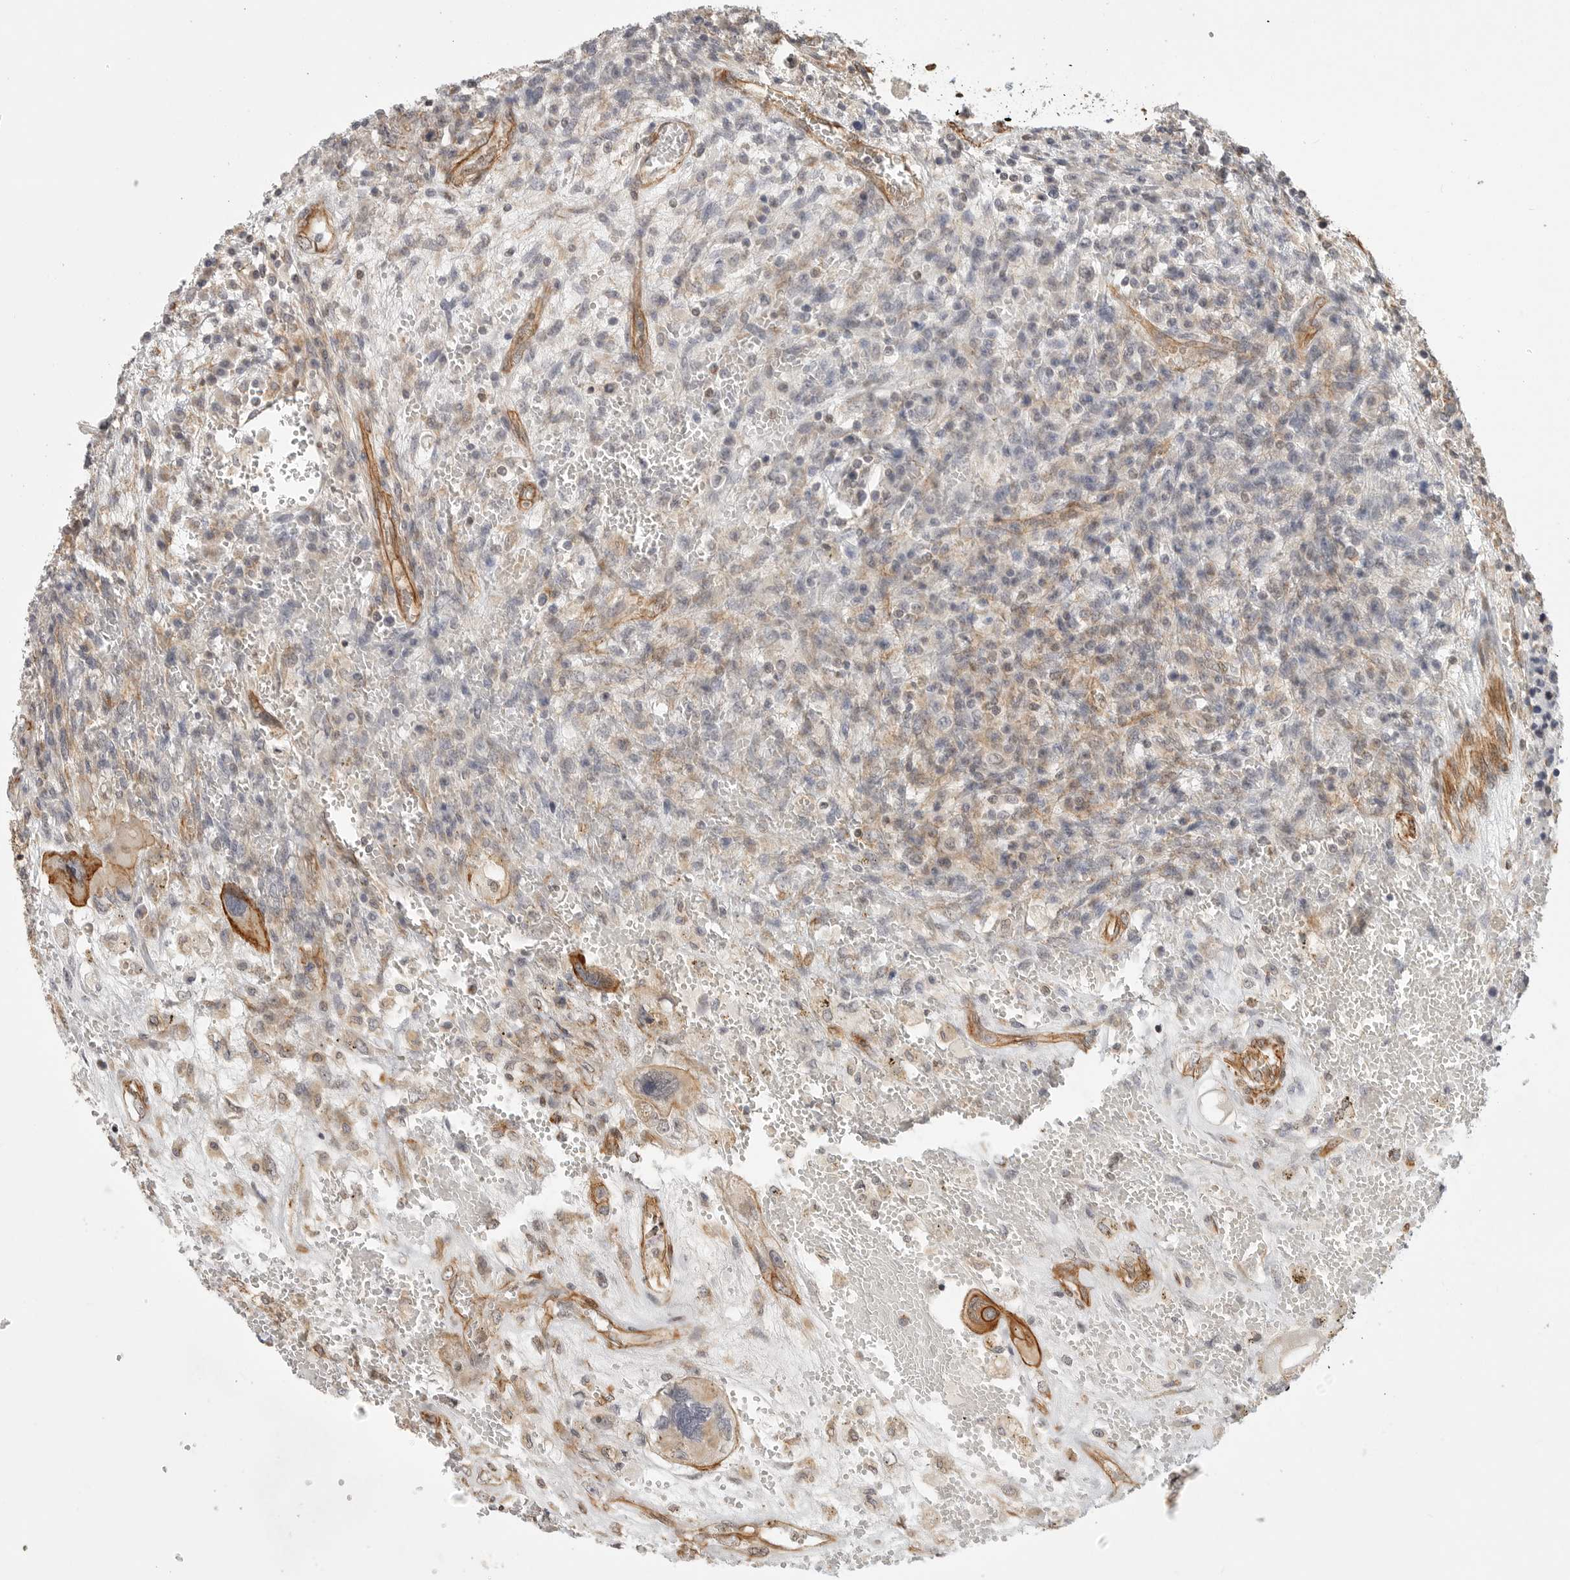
{"staining": {"intensity": "moderate", "quantity": "25%-75%", "location": "cytoplasmic/membranous"}, "tissue": "testis cancer", "cell_type": "Tumor cells", "image_type": "cancer", "snomed": [{"axis": "morphology", "description": "Carcinoma, Embryonal, NOS"}, {"axis": "topography", "description": "Testis"}], "caption": "Immunohistochemistry of human embryonal carcinoma (testis) demonstrates medium levels of moderate cytoplasmic/membranous expression in about 25%-75% of tumor cells.", "gene": "ATOH7", "patient": {"sex": "male", "age": 26}}